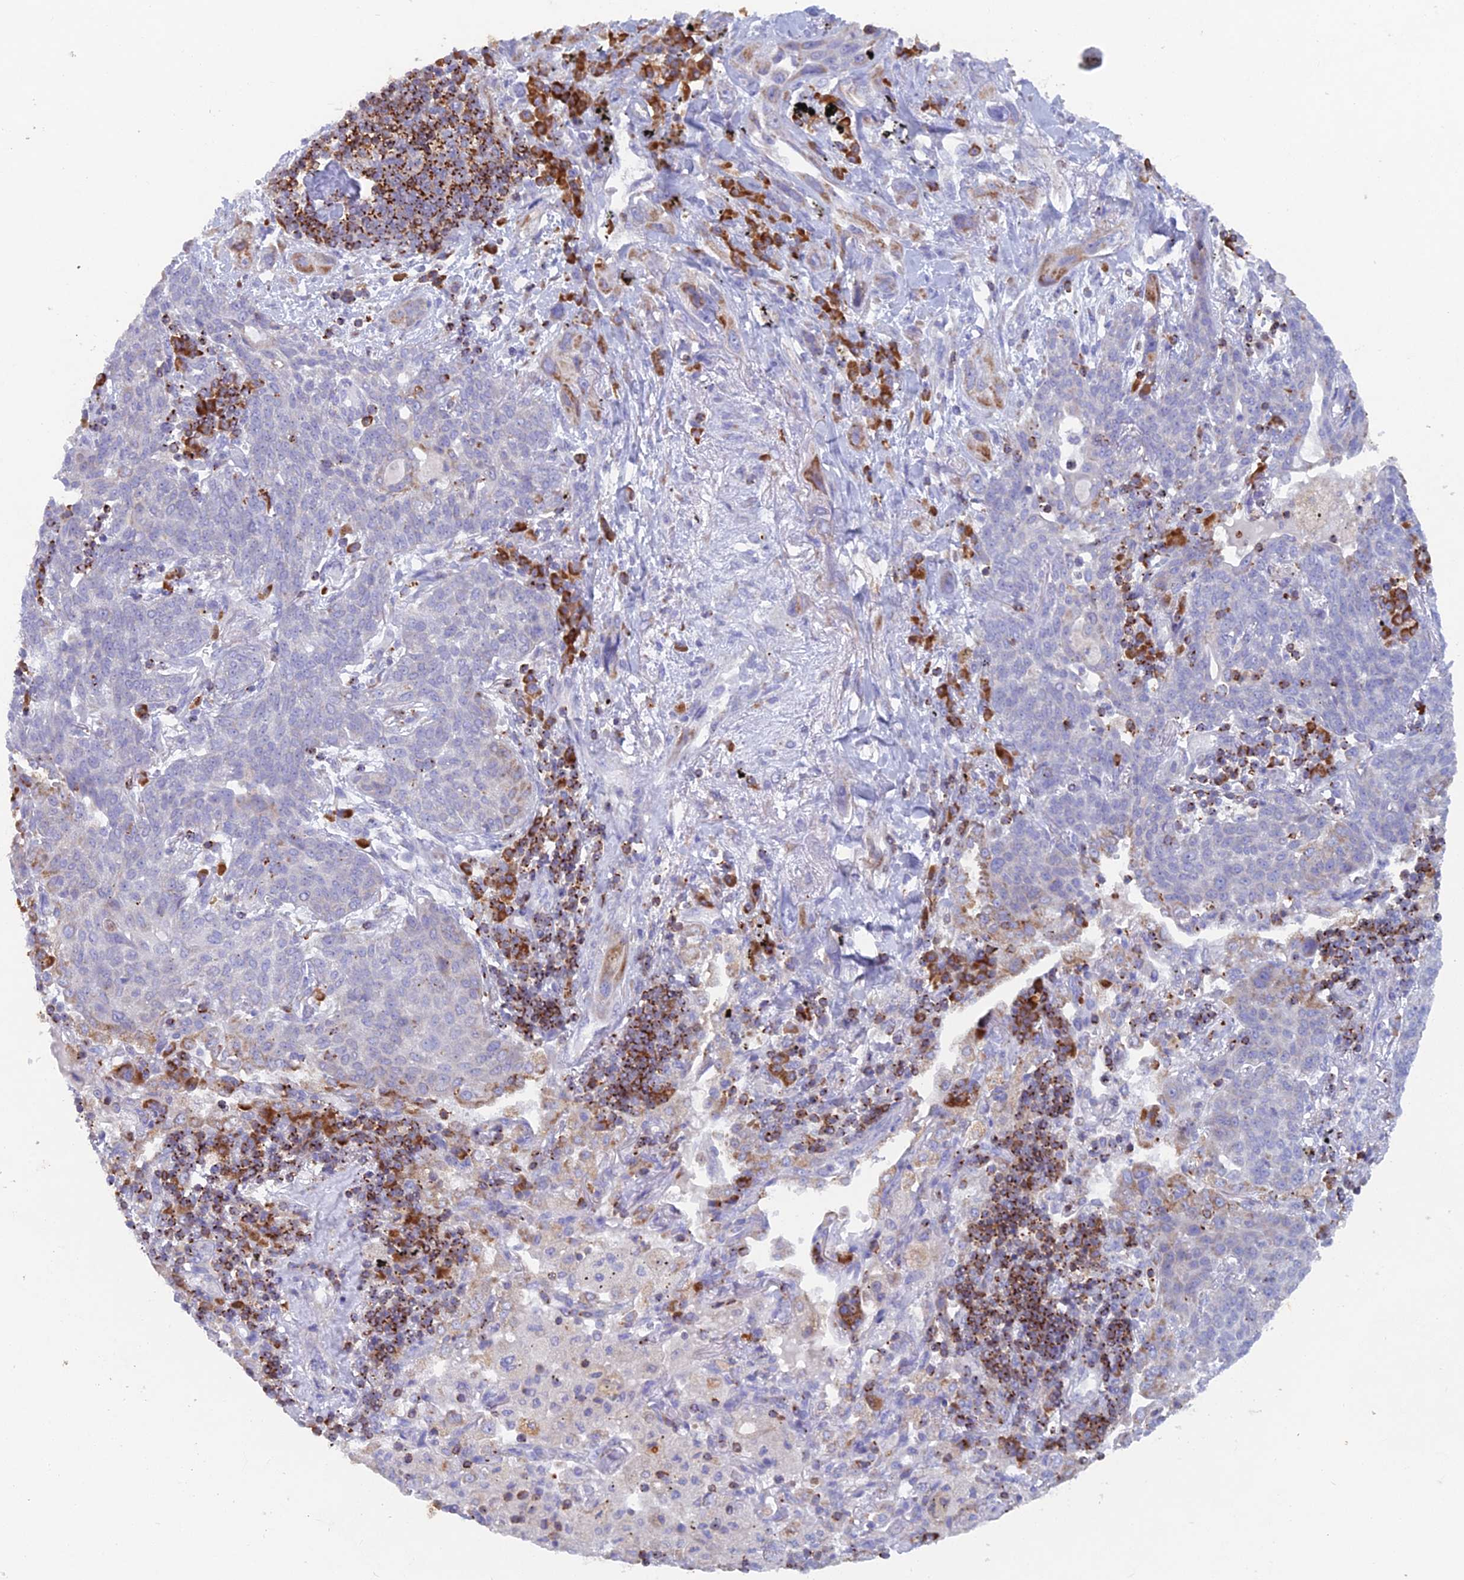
{"staining": {"intensity": "negative", "quantity": "none", "location": "none"}, "tissue": "lung cancer", "cell_type": "Tumor cells", "image_type": "cancer", "snomed": [{"axis": "morphology", "description": "Squamous cell carcinoma, NOS"}, {"axis": "topography", "description": "Lung"}], "caption": "Immunohistochemical staining of lung cancer displays no significant positivity in tumor cells.", "gene": "ABI3BP", "patient": {"sex": "female", "age": 70}}